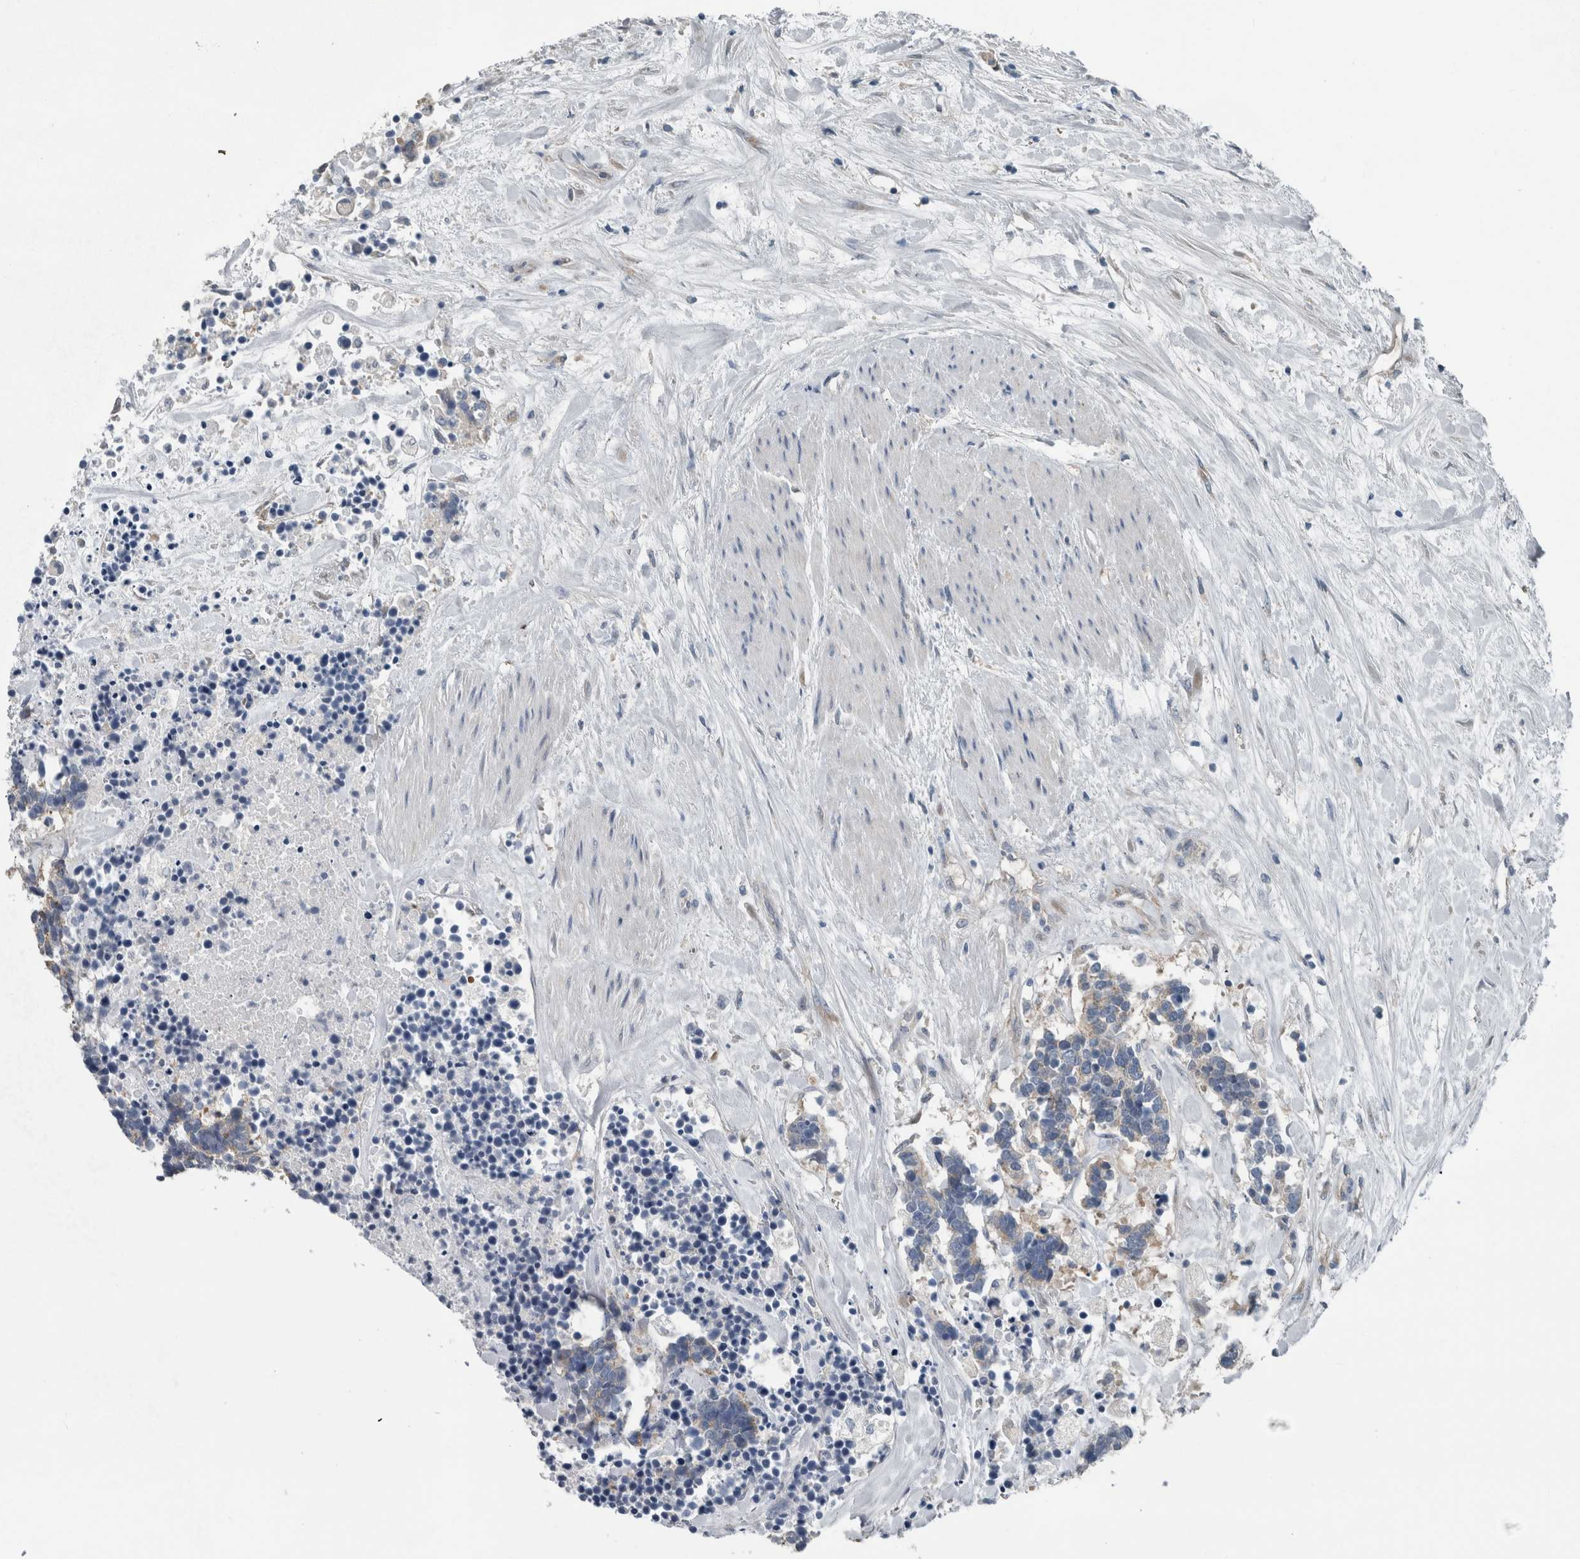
{"staining": {"intensity": "weak", "quantity": ">75%", "location": "cytoplasmic/membranous"}, "tissue": "carcinoid", "cell_type": "Tumor cells", "image_type": "cancer", "snomed": [{"axis": "morphology", "description": "Carcinoma, NOS"}, {"axis": "morphology", "description": "Carcinoid, malignant, NOS"}, {"axis": "topography", "description": "Urinary bladder"}], "caption": "A photomicrograph showing weak cytoplasmic/membranous staining in about >75% of tumor cells in carcinoid (malignant), as visualized by brown immunohistochemical staining.", "gene": "SH3GL2", "patient": {"sex": "male", "age": 57}}